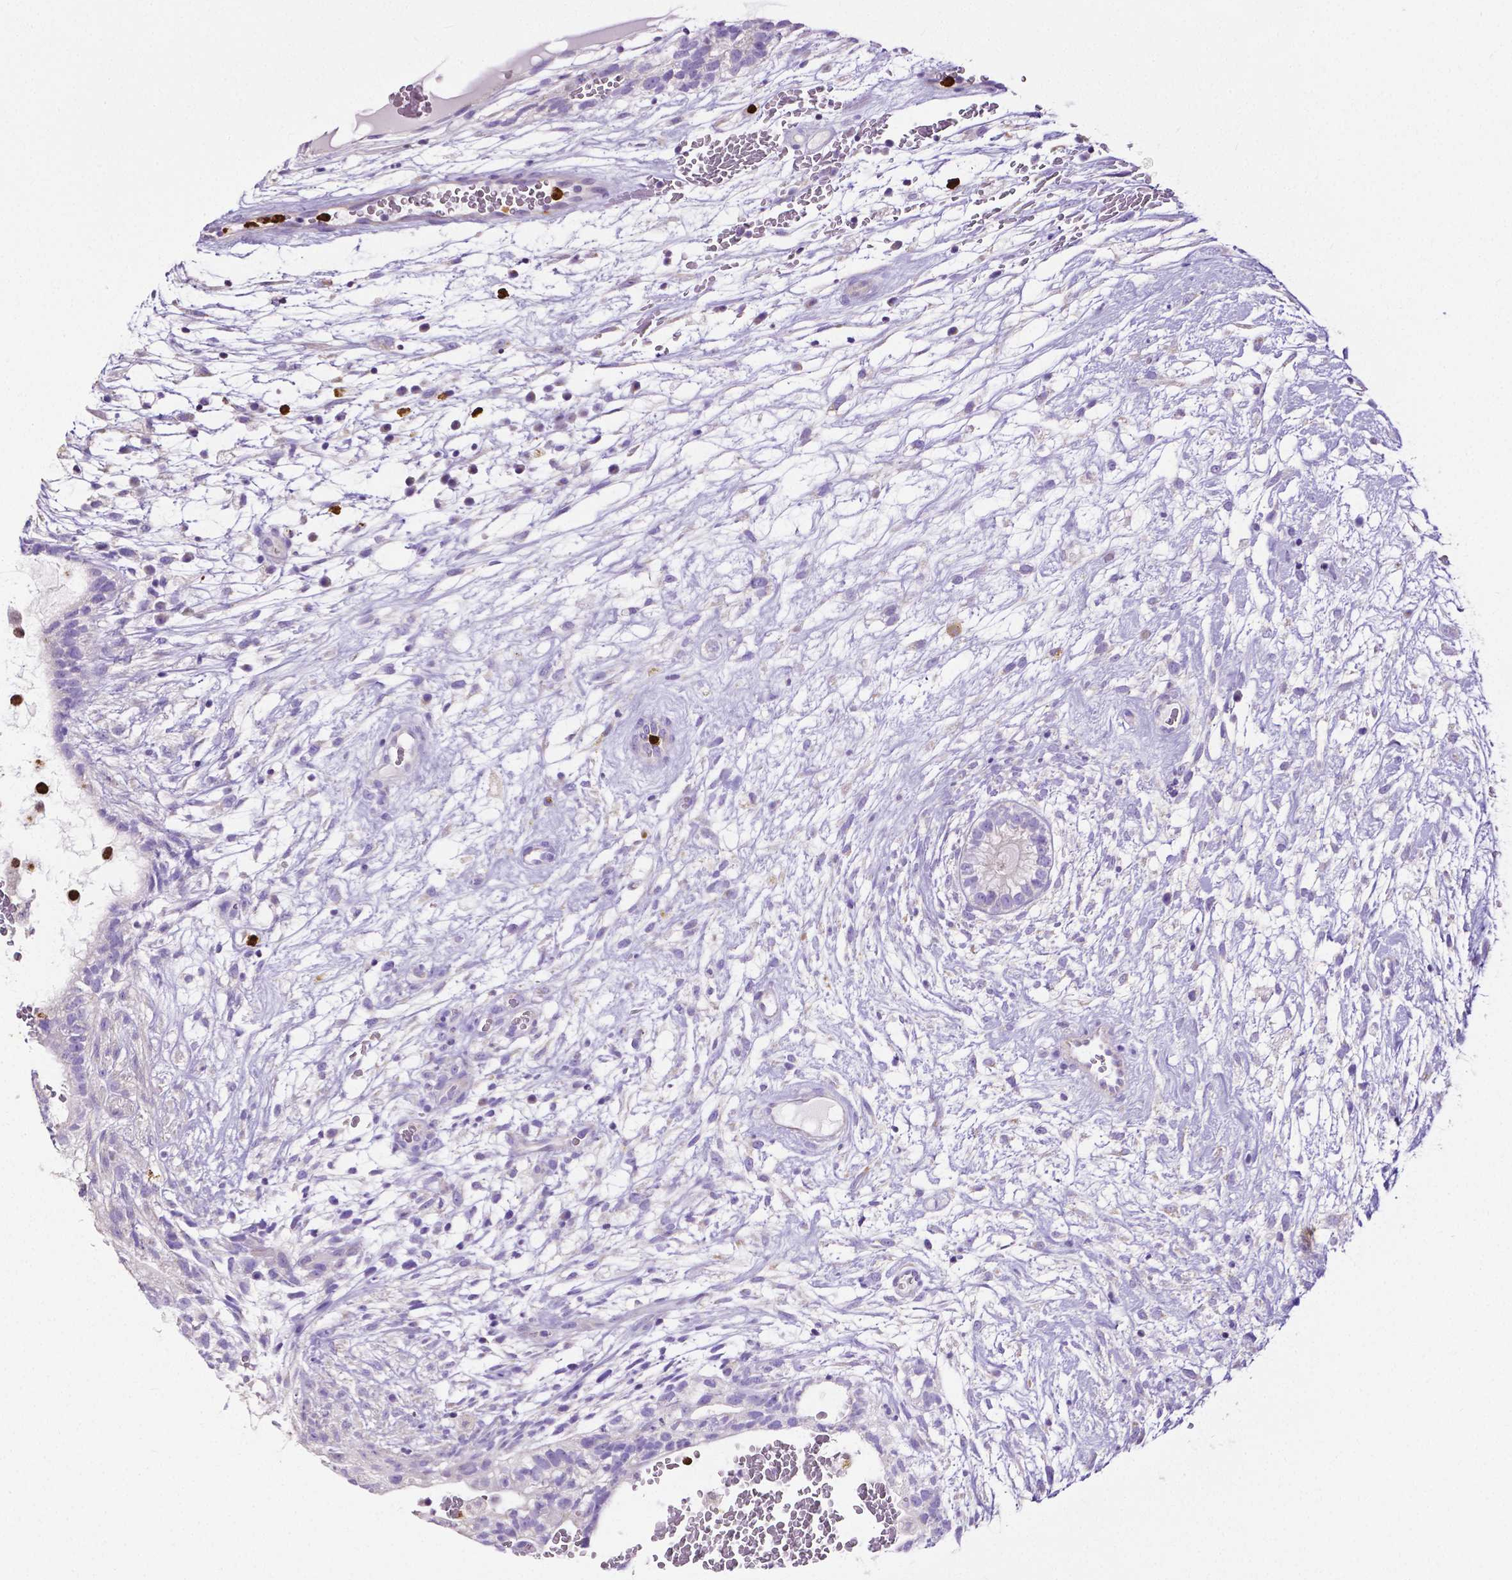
{"staining": {"intensity": "negative", "quantity": "none", "location": "none"}, "tissue": "testis cancer", "cell_type": "Tumor cells", "image_type": "cancer", "snomed": [{"axis": "morphology", "description": "Normal tissue, NOS"}, {"axis": "morphology", "description": "Carcinoma, Embryonal, NOS"}, {"axis": "topography", "description": "Testis"}], "caption": "Immunohistochemistry photomicrograph of neoplastic tissue: testis cancer stained with DAB (3,3'-diaminobenzidine) reveals no significant protein staining in tumor cells.", "gene": "MMP9", "patient": {"sex": "male", "age": 32}}